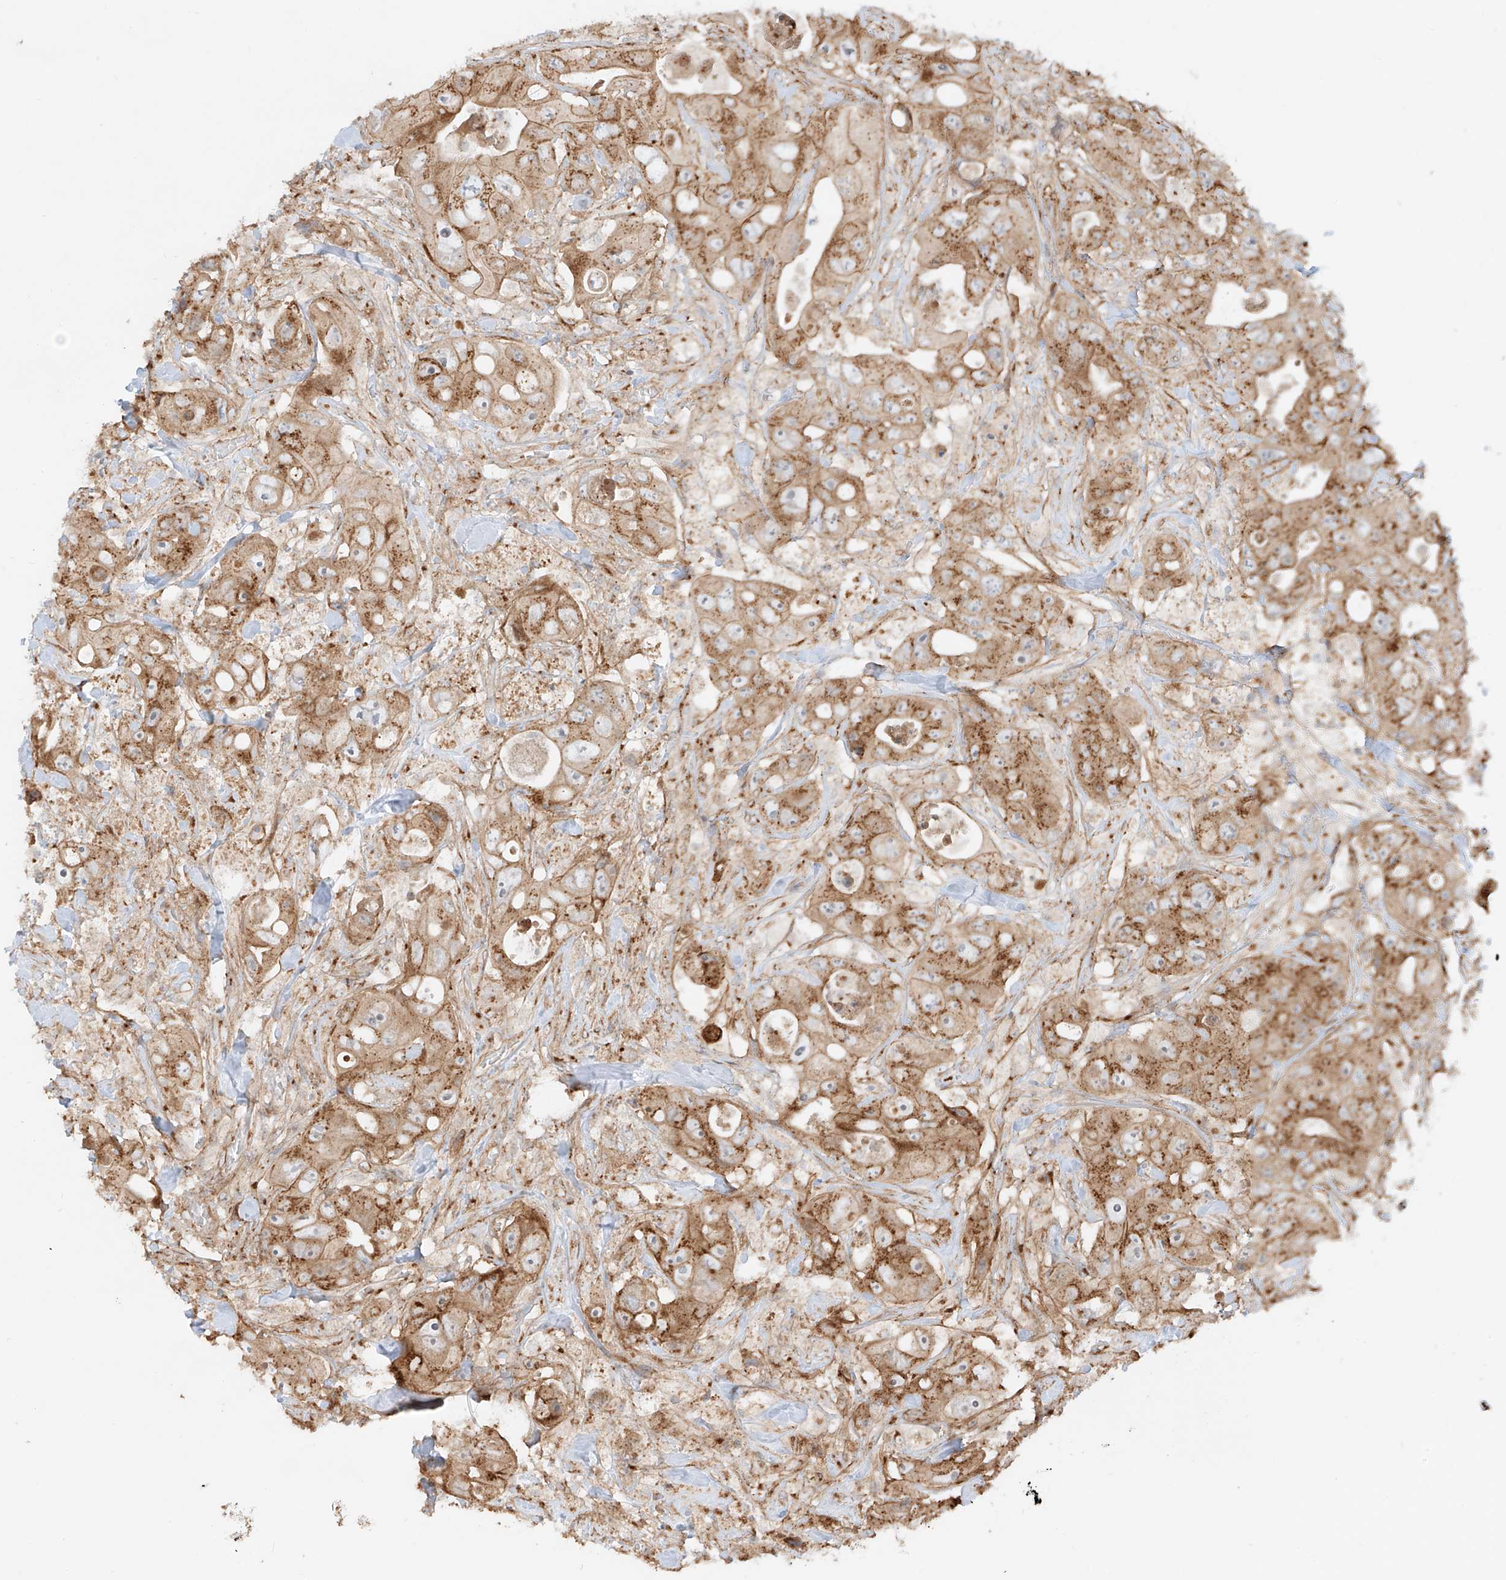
{"staining": {"intensity": "moderate", "quantity": ">75%", "location": "cytoplasmic/membranous"}, "tissue": "colorectal cancer", "cell_type": "Tumor cells", "image_type": "cancer", "snomed": [{"axis": "morphology", "description": "Adenocarcinoma, NOS"}, {"axis": "topography", "description": "Colon"}], "caption": "Immunohistochemical staining of colorectal cancer displays medium levels of moderate cytoplasmic/membranous positivity in about >75% of tumor cells.", "gene": "ZNF287", "patient": {"sex": "female", "age": 46}}